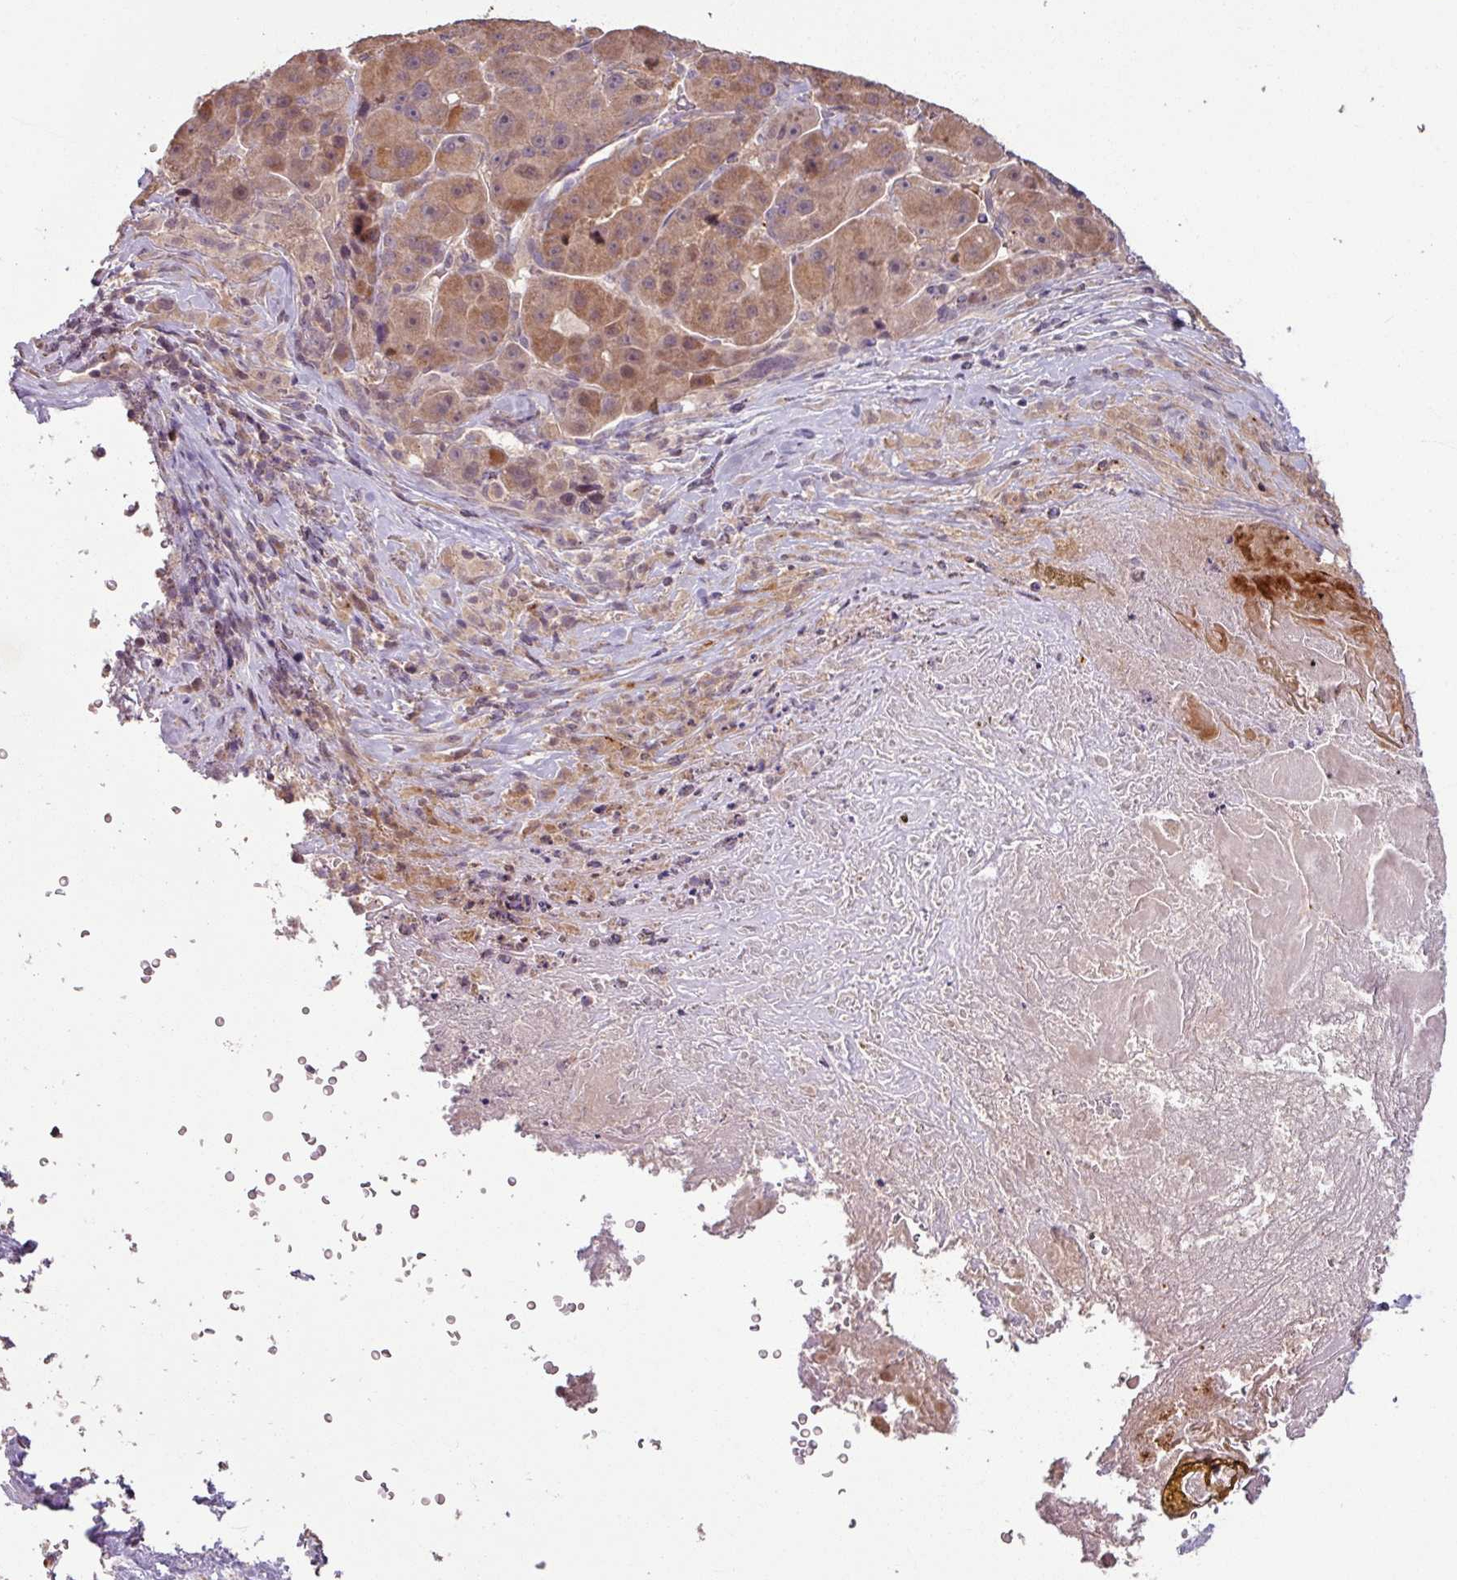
{"staining": {"intensity": "moderate", "quantity": "25%-75%", "location": "cytoplasmic/membranous,nuclear"}, "tissue": "liver cancer", "cell_type": "Tumor cells", "image_type": "cancer", "snomed": [{"axis": "morphology", "description": "Carcinoma, Hepatocellular, NOS"}, {"axis": "topography", "description": "Liver"}], "caption": "Hepatocellular carcinoma (liver) stained for a protein reveals moderate cytoplasmic/membranous and nuclear positivity in tumor cells. Nuclei are stained in blue.", "gene": "OR6B1", "patient": {"sex": "male", "age": 76}}